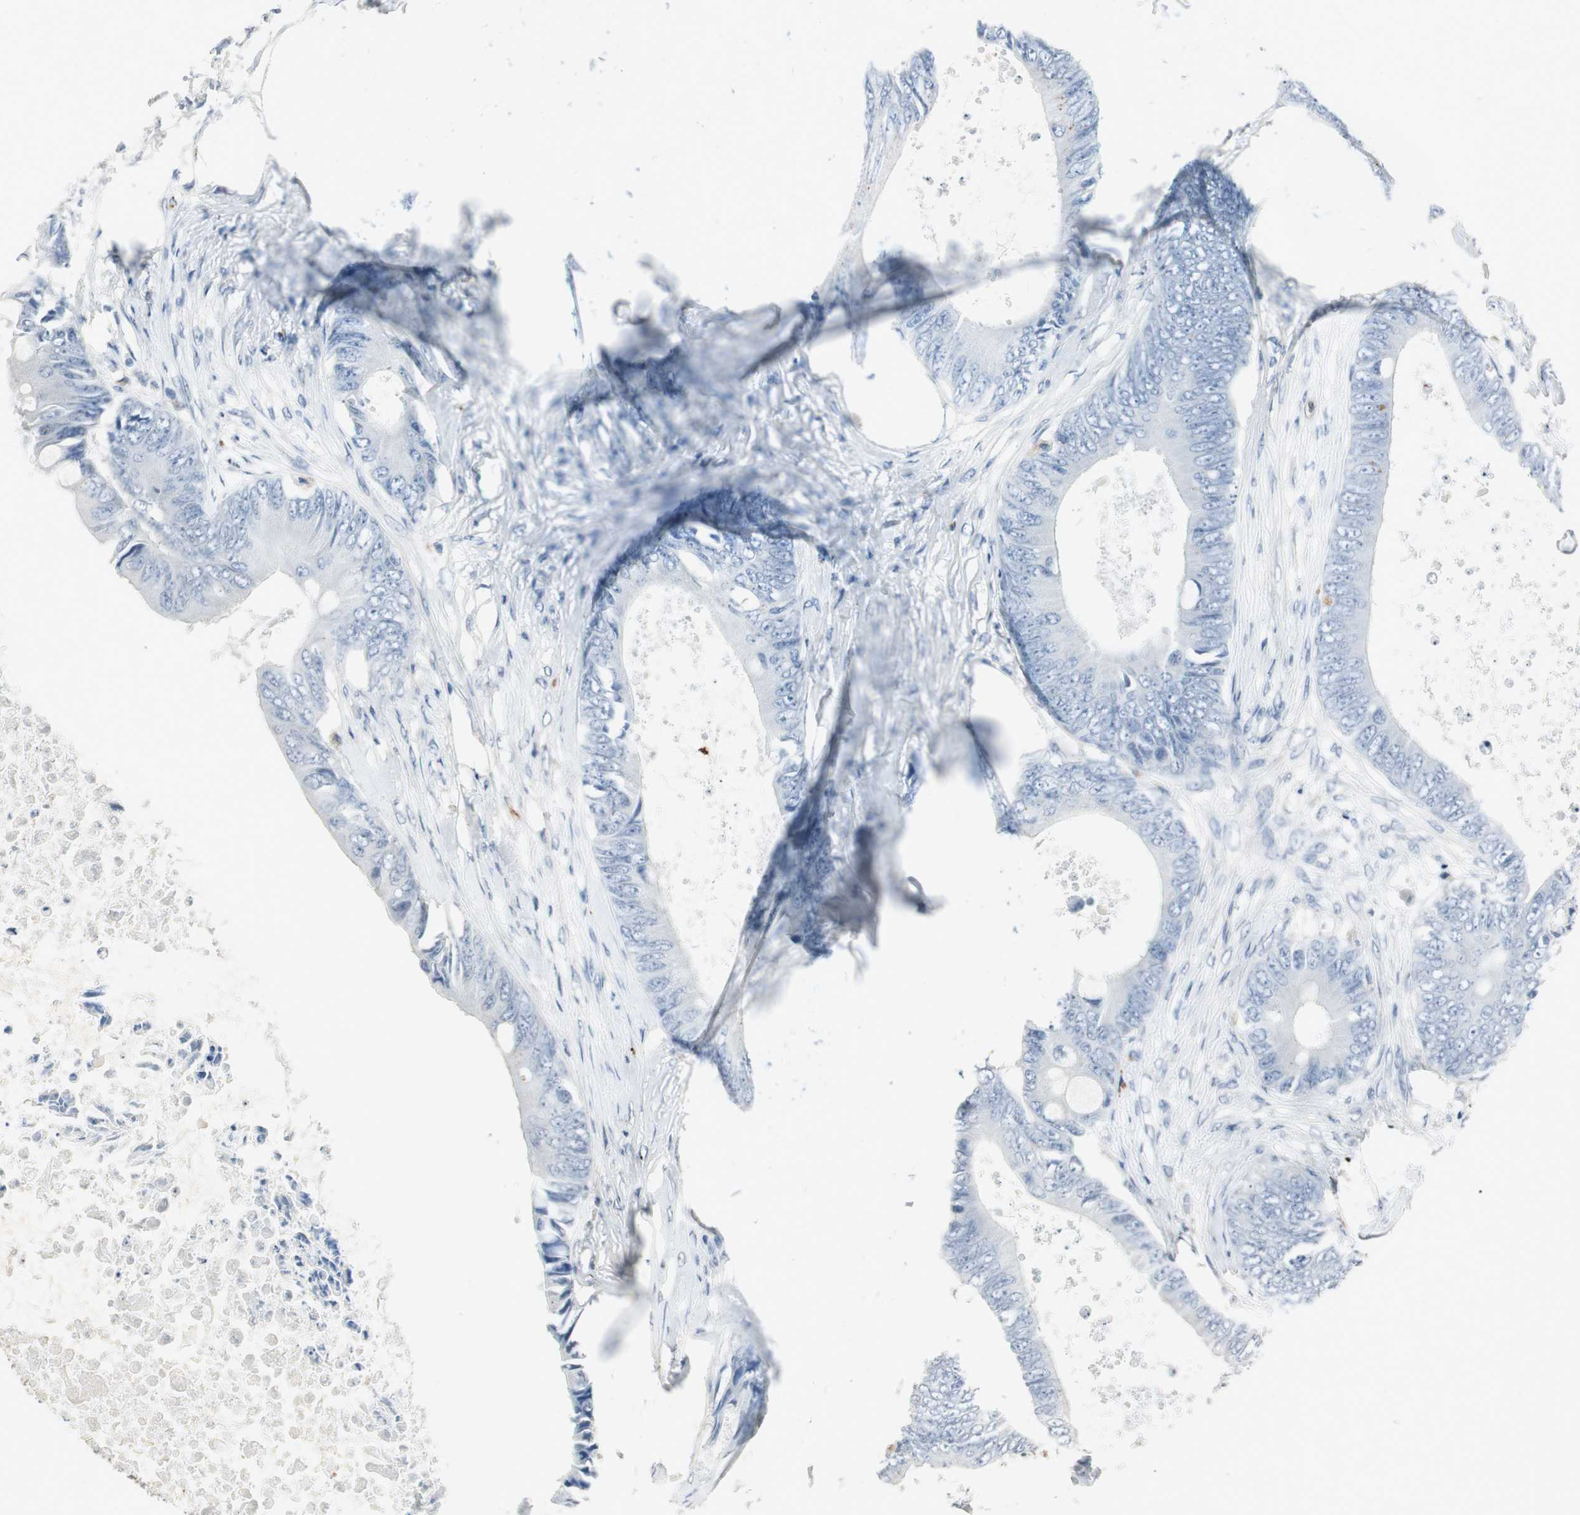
{"staining": {"intensity": "negative", "quantity": "none", "location": "none"}, "tissue": "colorectal cancer", "cell_type": "Tumor cells", "image_type": "cancer", "snomed": [{"axis": "morphology", "description": "Normal tissue, NOS"}, {"axis": "morphology", "description": "Adenocarcinoma, NOS"}, {"axis": "topography", "description": "Rectum"}, {"axis": "topography", "description": "Peripheral nerve tissue"}], "caption": "The histopathology image demonstrates no staining of tumor cells in colorectal cancer.", "gene": "ADNP2", "patient": {"sex": "female", "age": 77}}